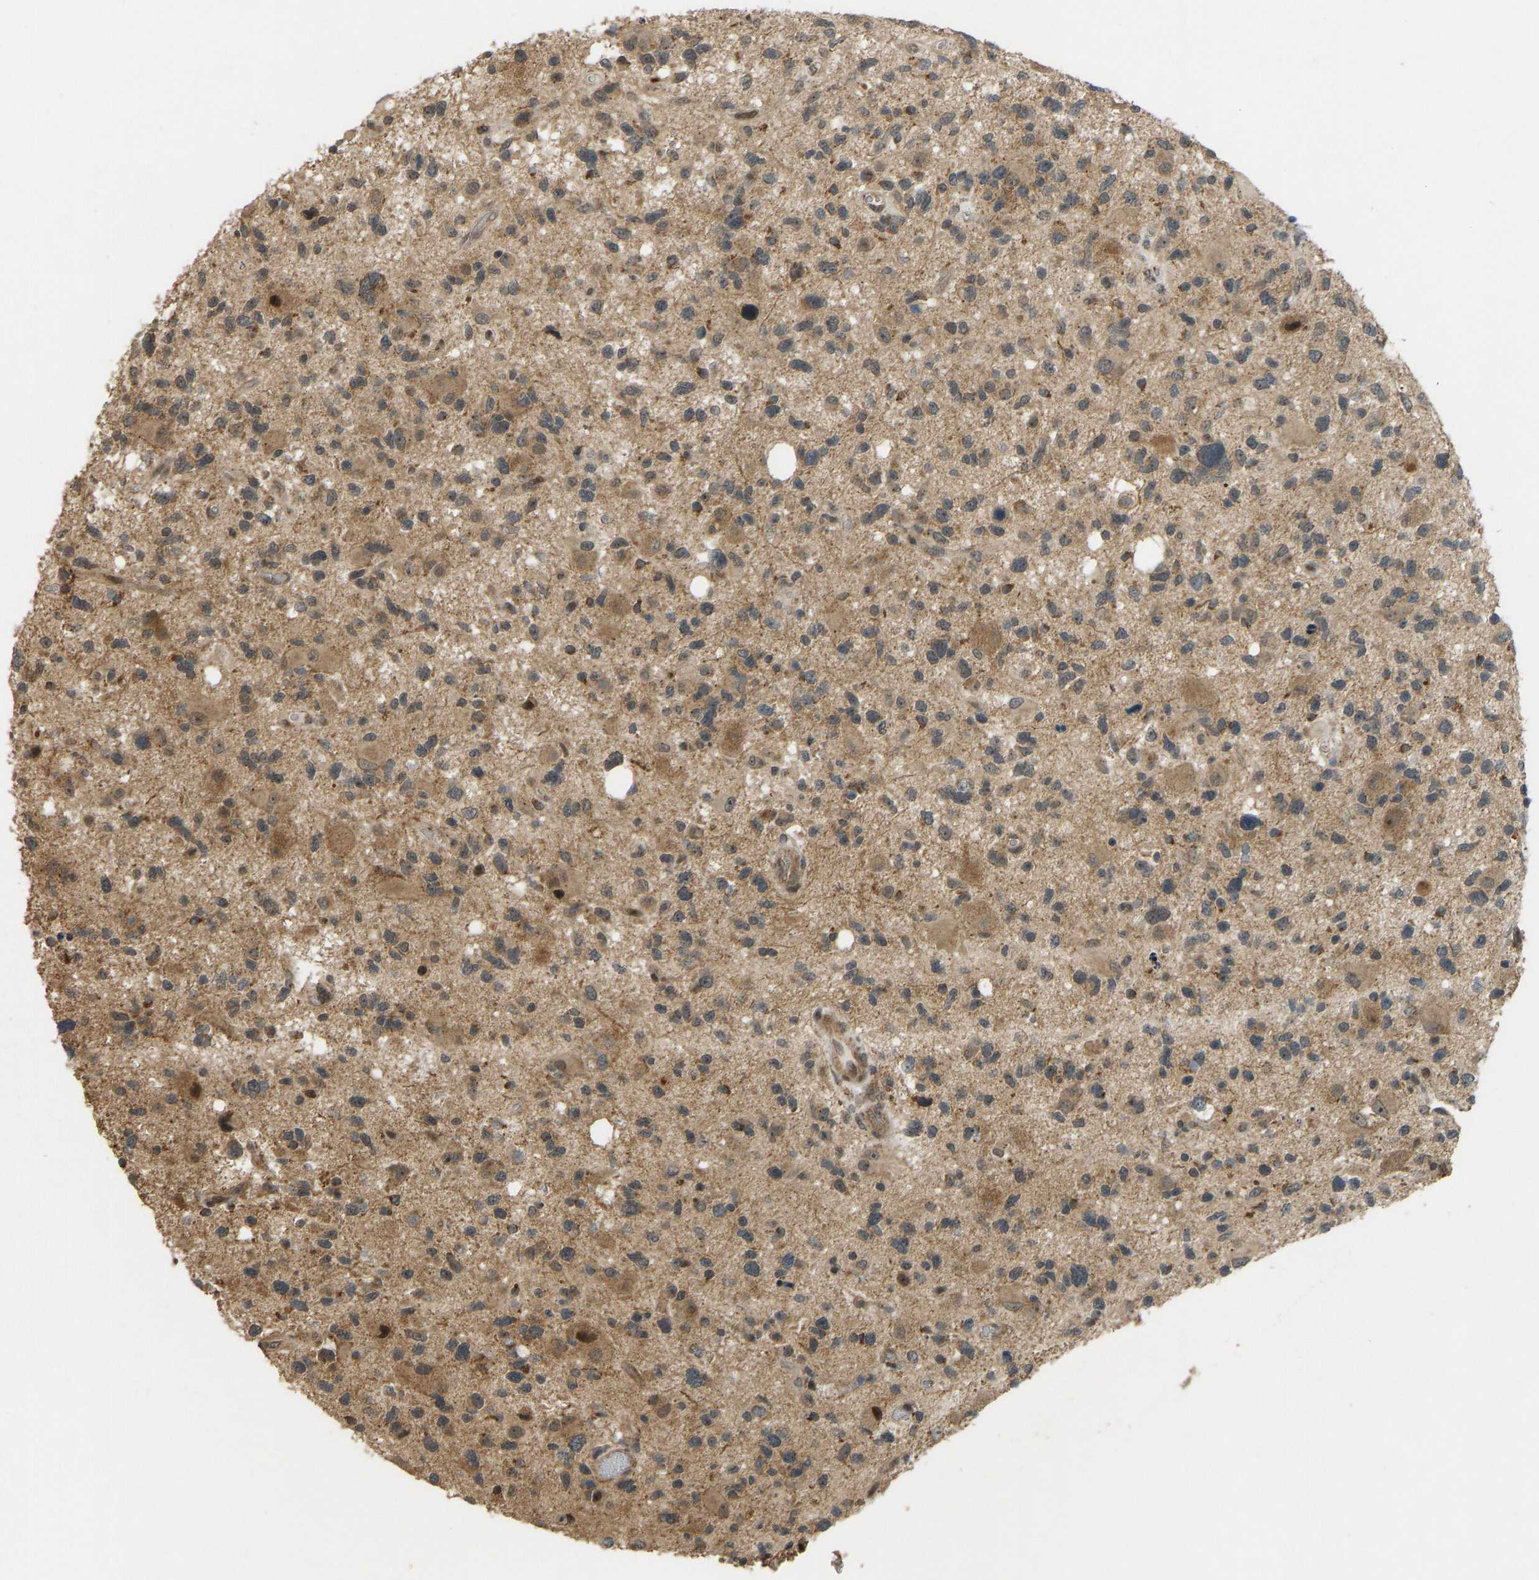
{"staining": {"intensity": "moderate", "quantity": ">75%", "location": "cytoplasmic/membranous"}, "tissue": "glioma", "cell_type": "Tumor cells", "image_type": "cancer", "snomed": [{"axis": "morphology", "description": "Glioma, malignant, High grade"}, {"axis": "topography", "description": "Brain"}], "caption": "A high-resolution image shows immunohistochemistry staining of malignant high-grade glioma, which demonstrates moderate cytoplasmic/membranous staining in approximately >75% of tumor cells.", "gene": "ACADS", "patient": {"sex": "male", "age": 33}}